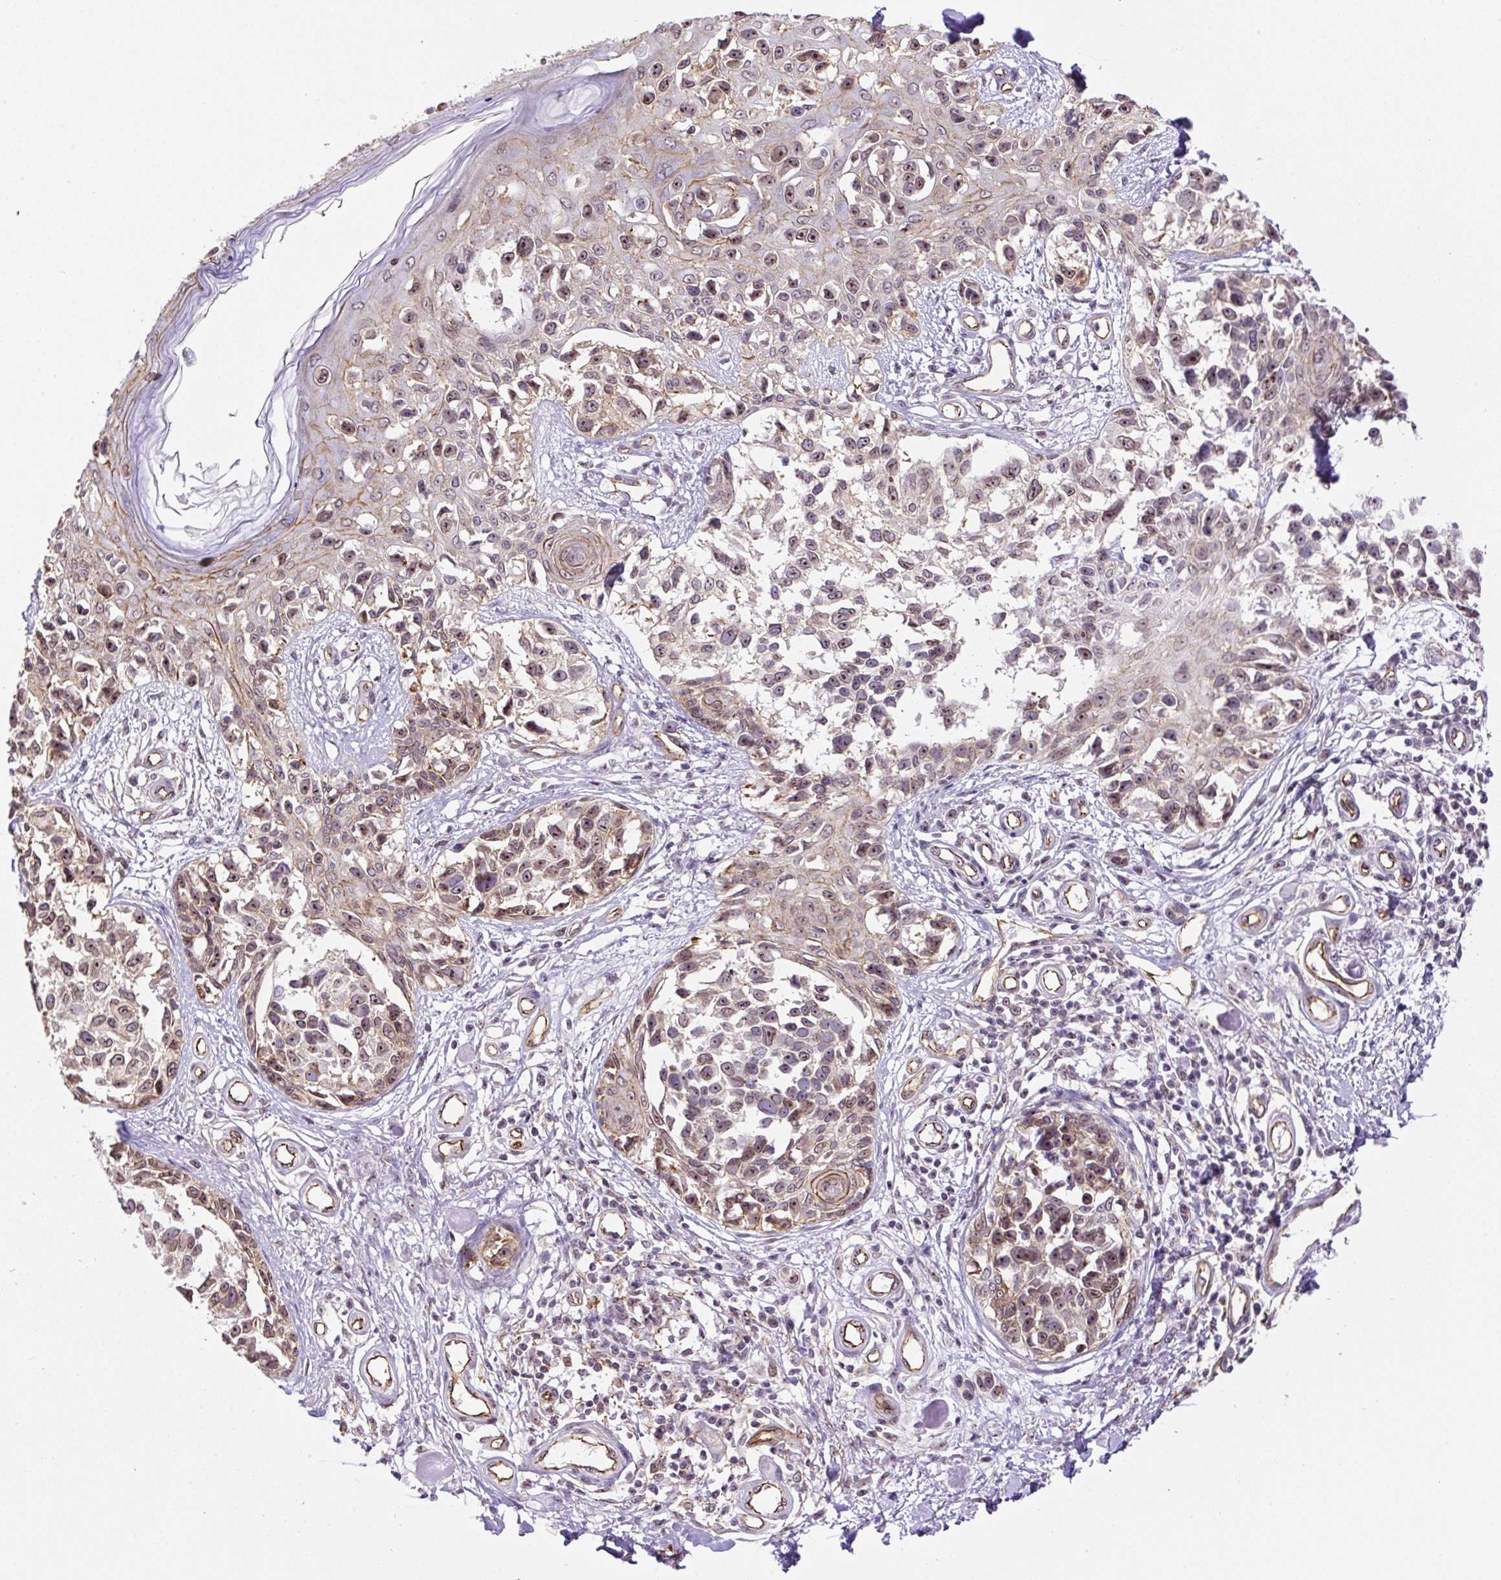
{"staining": {"intensity": "moderate", "quantity": "25%-75%", "location": "nuclear"}, "tissue": "melanoma", "cell_type": "Tumor cells", "image_type": "cancer", "snomed": [{"axis": "morphology", "description": "Malignant melanoma, NOS"}, {"axis": "topography", "description": "Skin"}], "caption": "A medium amount of moderate nuclear staining is identified in approximately 25%-75% of tumor cells in malignant melanoma tissue.", "gene": "MYO5C", "patient": {"sex": "male", "age": 73}}